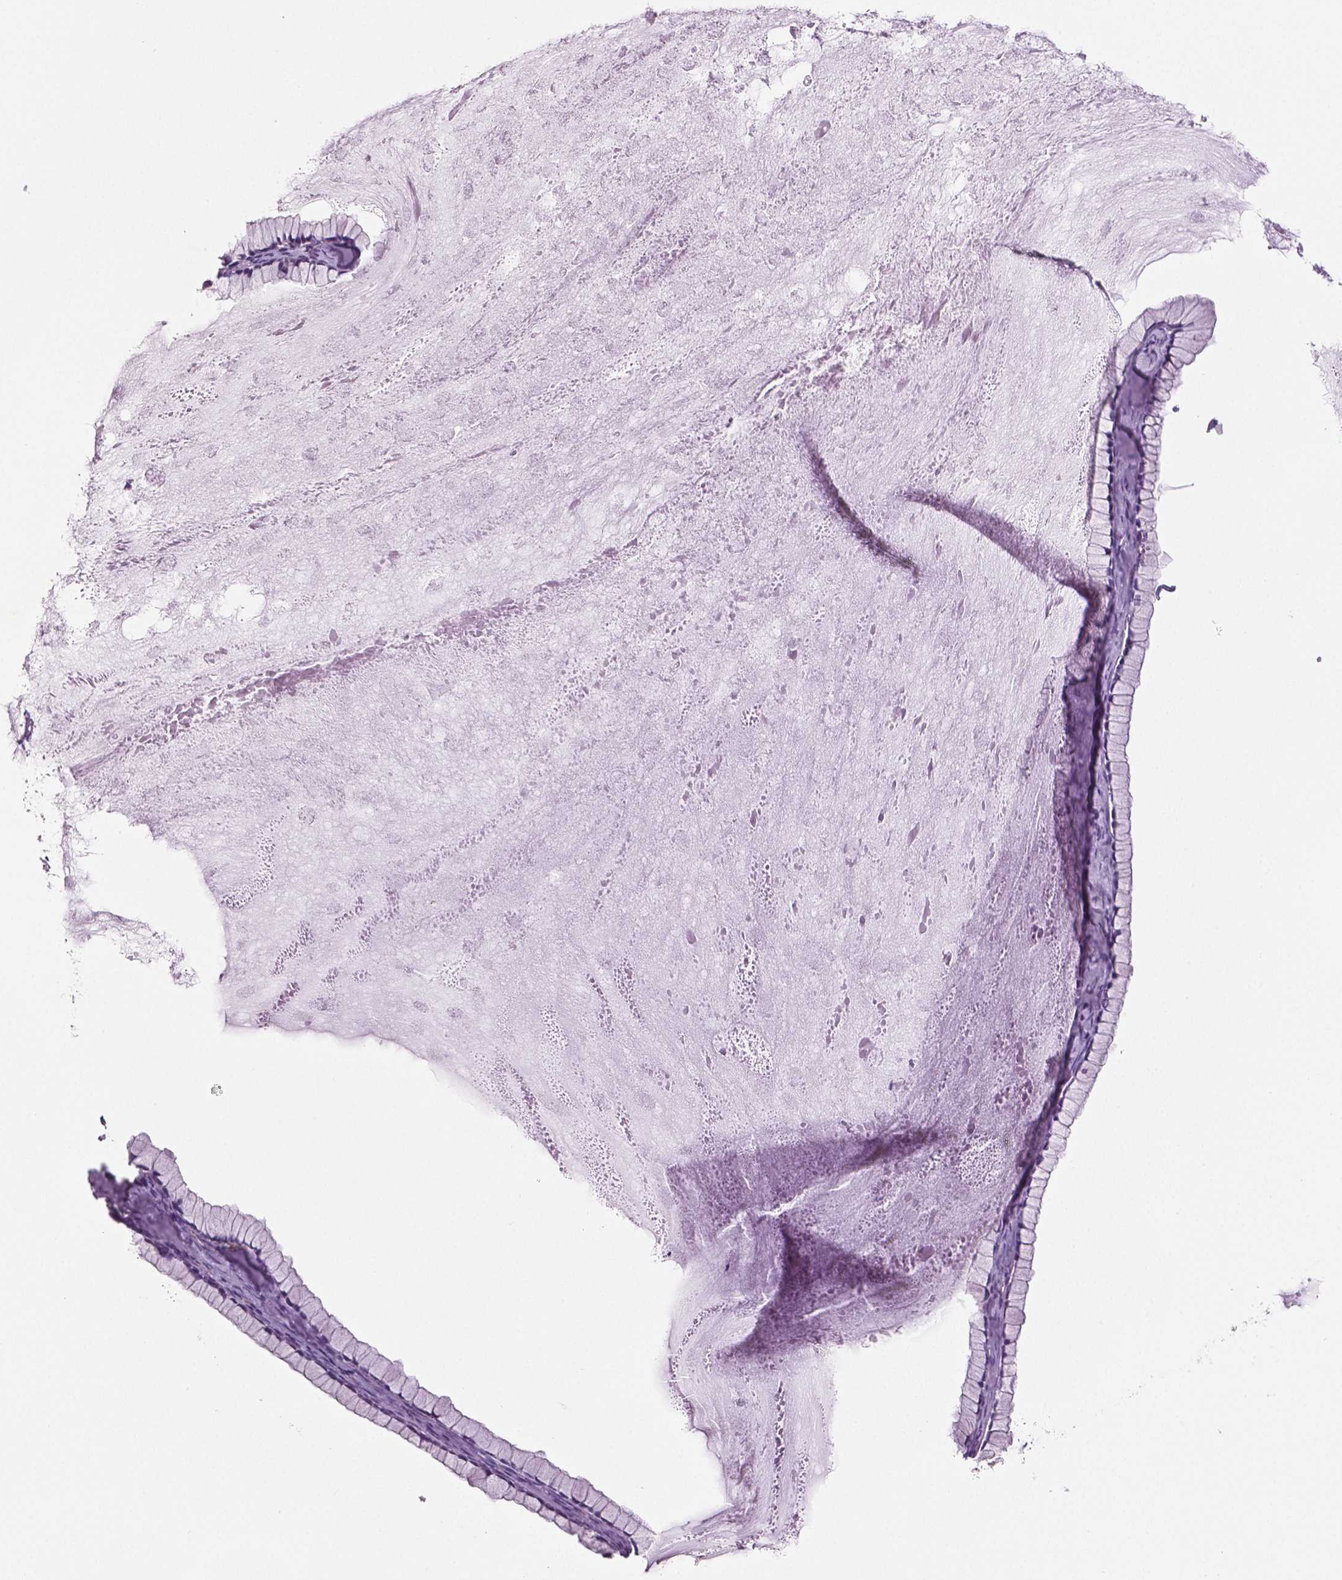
{"staining": {"intensity": "negative", "quantity": "none", "location": "none"}, "tissue": "ovarian cancer", "cell_type": "Tumor cells", "image_type": "cancer", "snomed": [{"axis": "morphology", "description": "Cystadenocarcinoma, mucinous, NOS"}, {"axis": "topography", "description": "Ovary"}], "caption": "Micrograph shows no significant protein staining in tumor cells of mucinous cystadenocarcinoma (ovarian). (DAB (3,3'-diaminobenzidine) immunohistochemistry (IHC) with hematoxylin counter stain).", "gene": "DNAH12", "patient": {"sex": "female", "age": 41}}